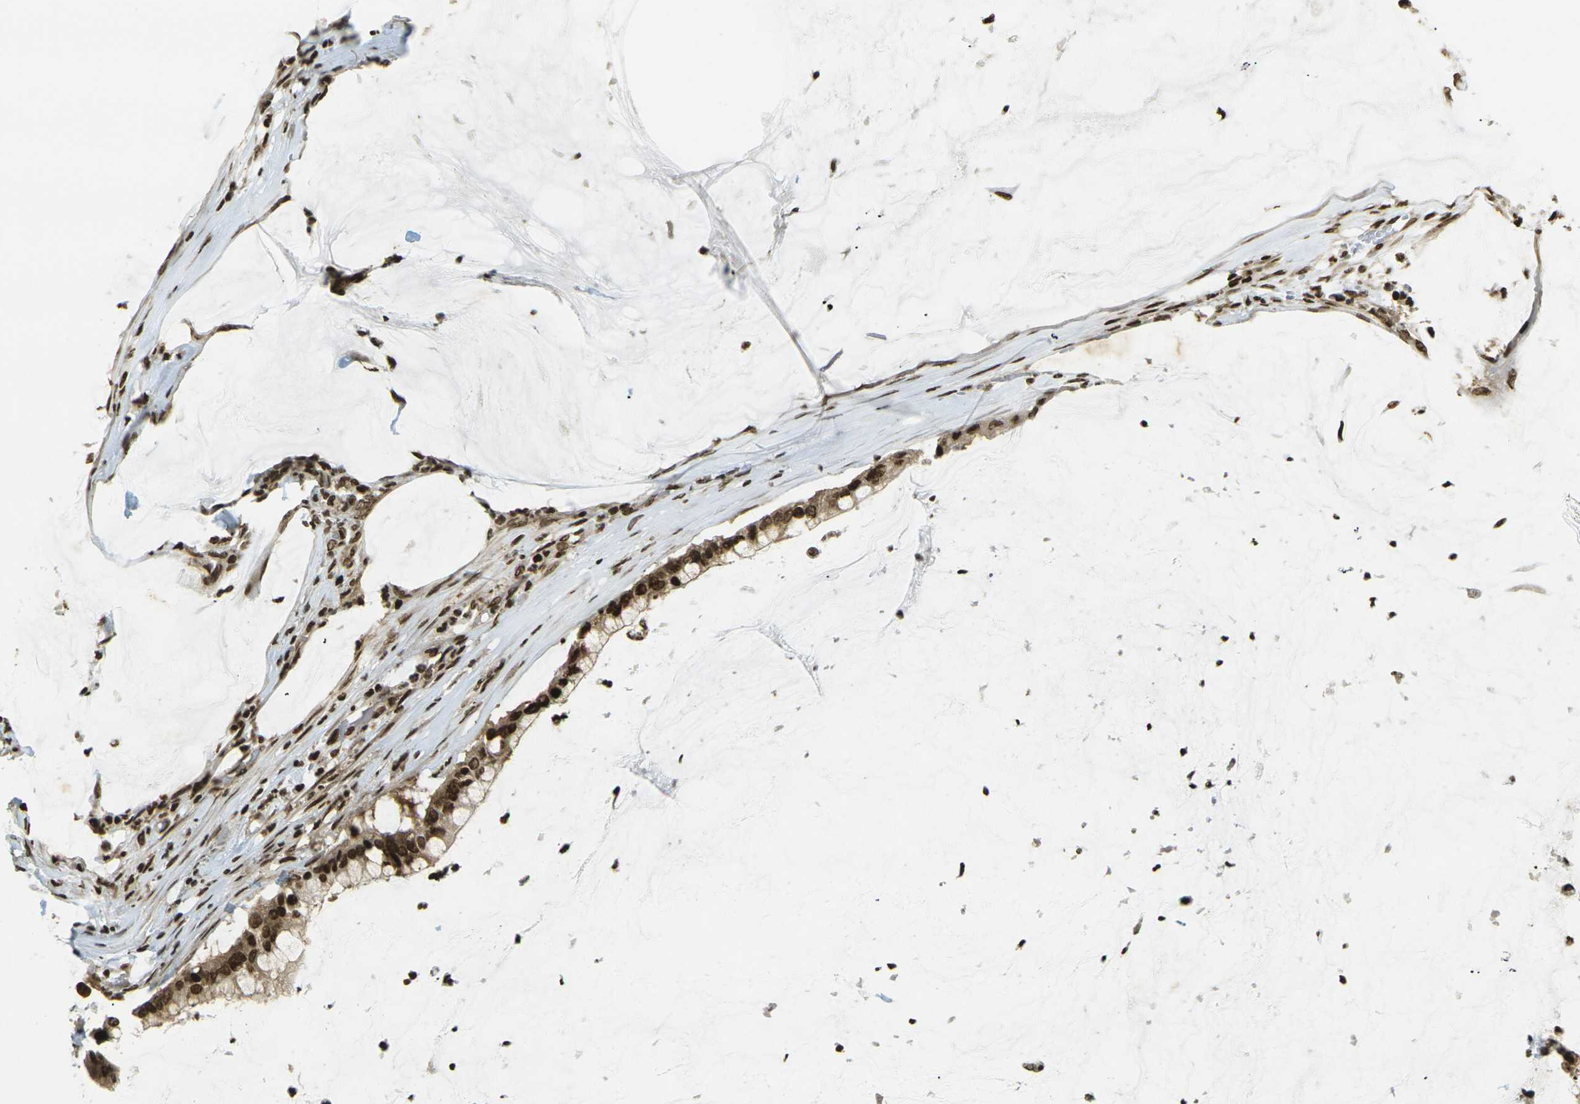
{"staining": {"intensity": "strong", "quantity": ">75%", "location": "cytoplasmic/membranous,nuclear"}, "tissue": "pancreatic cancer", "cell_type": "Tumor cells", "image_type": "cancer", "snomed": [{"axis": "morphology", "description": "Adenocarcinoma, NOS"}, {"axis": "topography", "description": "Pancreas"}], "caption": "A brown stain shows strong cytoplasmic/membranous and nuclear staining of a protein in human adenocarcinoma (pancreatic) tumor cells.", "gene": "RUVBL2", "patient": {"sex": "male", "age": 41}}